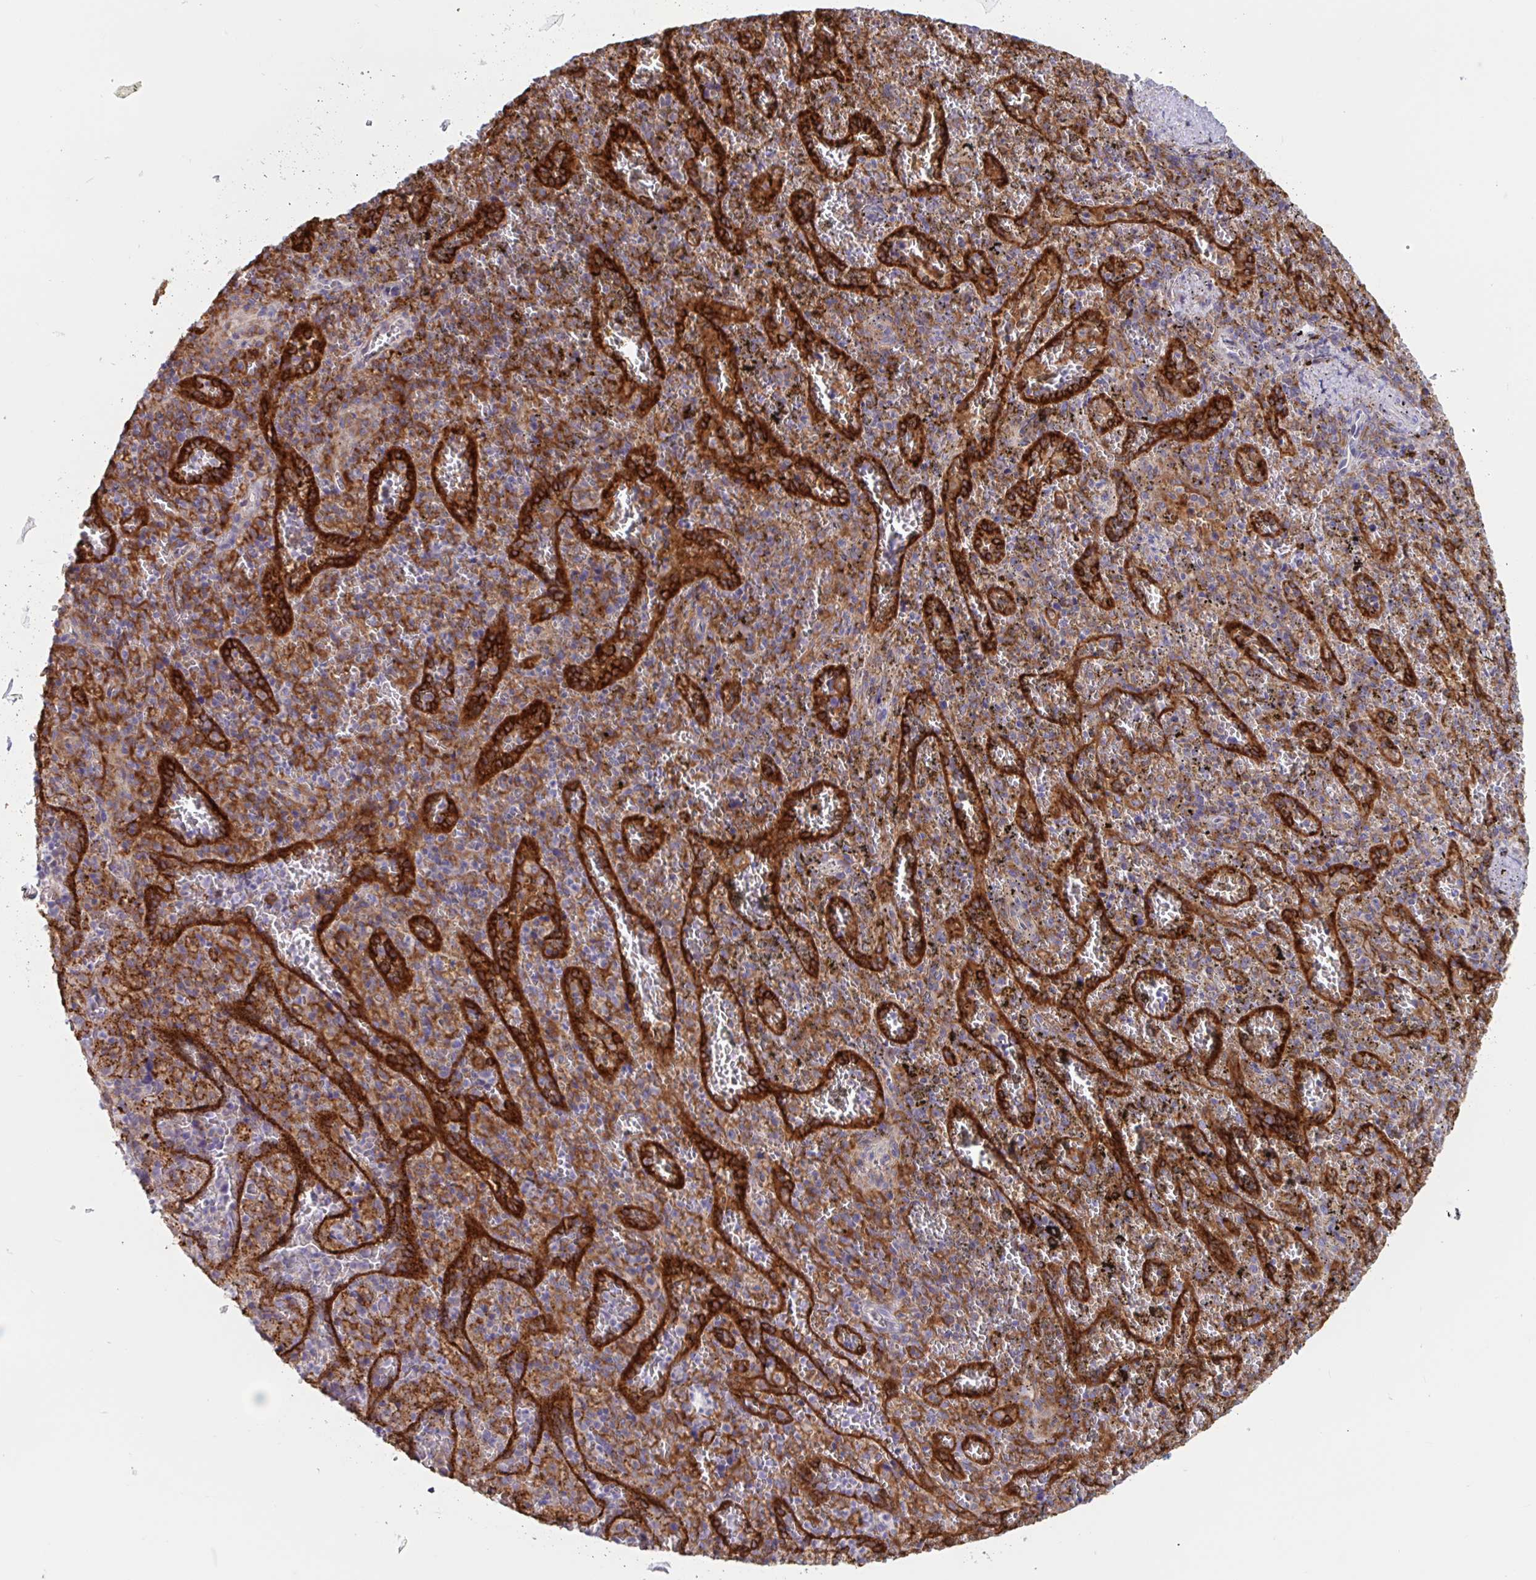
{"staining": {"intensity": "moderate", "quantity": "25%-75%", "location": "cytoplasmic/membranous"}, "tissue": "spleen", "cell_type": "Cells in red pulp", "image_type": "normal", "snomed": [{"axis": "morphology", "description": "Normal tissue, NOS"}, {"axis": "topography", "description": "Spleen"}], "caption": "Brown immunohistochemical staining in unremarkable spleen exhibits moderate cytoplasmic/membranous expression in approximately 25%-75% of cells in red pulp. The protein of interest is stained brown, and the nuclei are stained in blue (DAB (3,3'-diaminobenzidine) IHC with brightfield microscopy, high magnification).", "gene": "SNX8", "patient": {"sex": "female", "age": 50}}